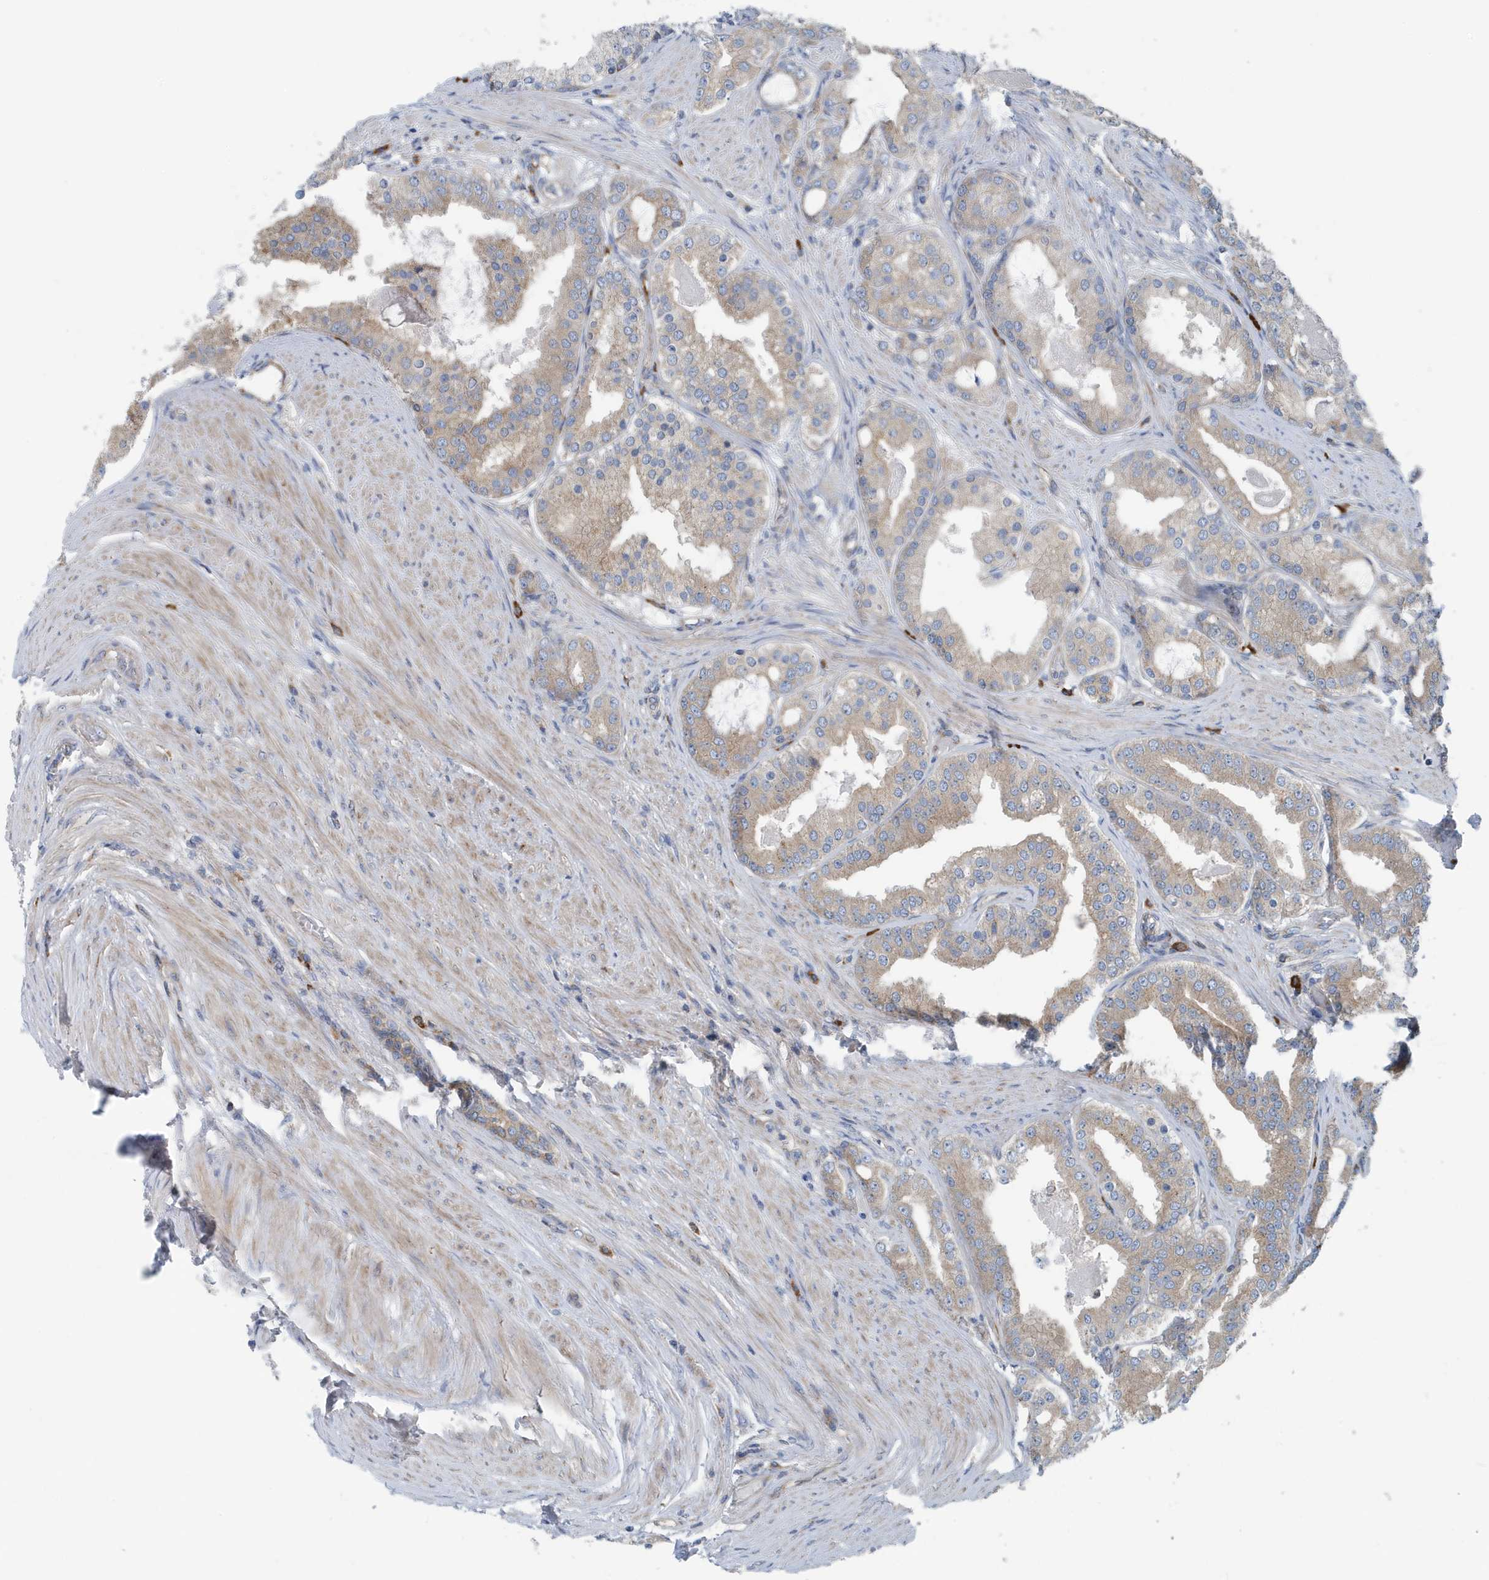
{"staining": {"intensity": "weak", "quantity": ">75%", "location": "cytoplasmic/membranous"}, "tissue": "prostate cancer", "cell_type": "Tumor cells", "image_type": "cancer", "snomed": [{"axis": "morphology", "description": "Adenocarcinoma, High grade"}, {"axis": "topography", "description": "Prostate"}], "caption": "Immunohistochemical staining of human prostate cancer demonstrates weak cytoplasmic/membranous protein positivity in about >75% of tumor cells.", "gene": "PPM1M", "patient": {"sex": "male", "age": 60}}